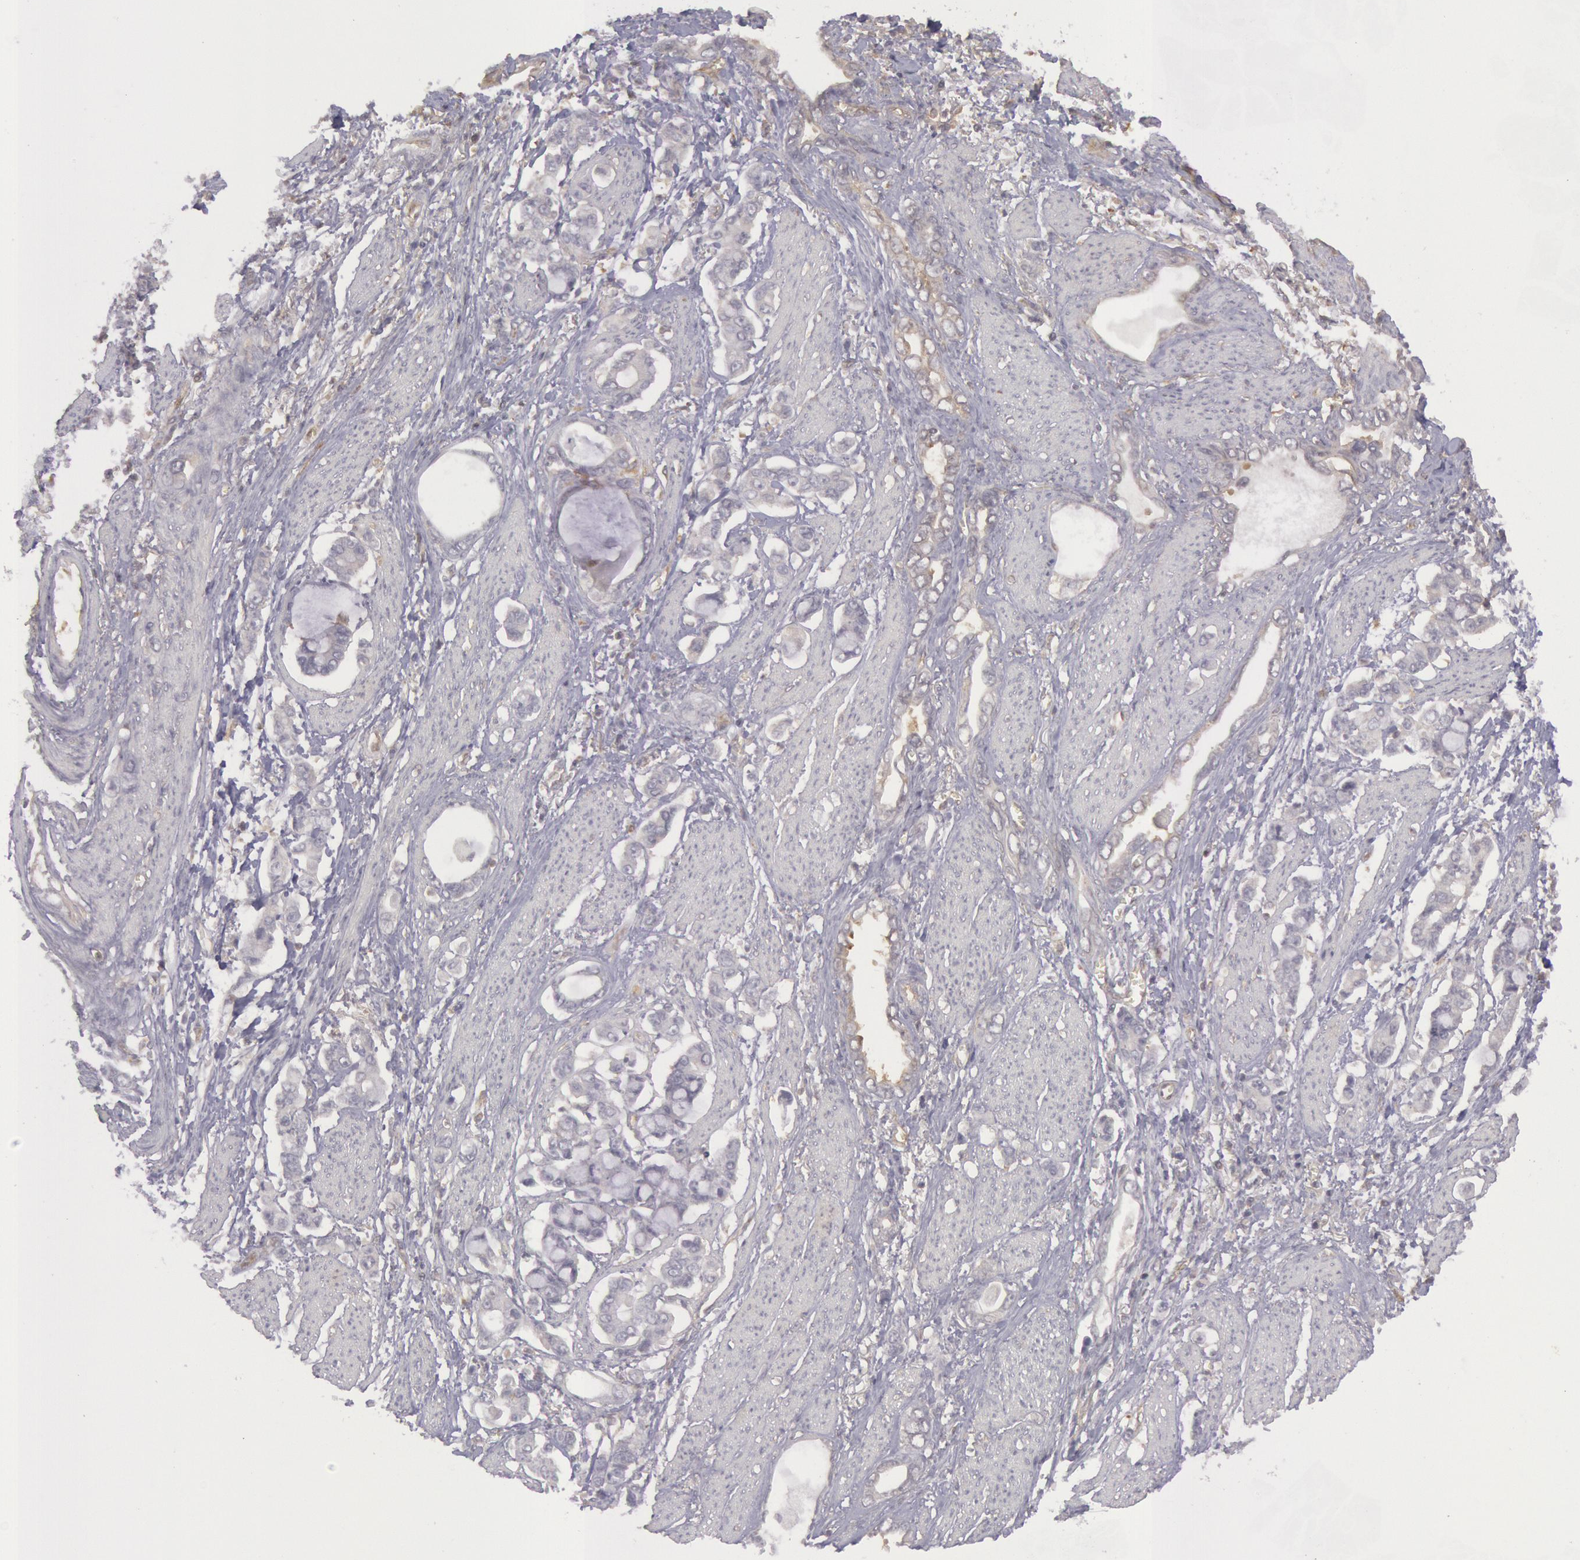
{"staining": {"intensity": "negative", "quantity": "none", "location": "none"}, "tissue": "stomach cancer", "cell_type": "Tumor cells", "image_type": "cancer", "snomed": [{"axis": "morphology", "description": "Adenocarcinoma, NOS"}, {"axis": "topography", "description": "Stomach"}], "caption": "Stomach adenocarcinoma was stained to show a protein in brown. There is no significant staining in tumor cells.", "gene": "IKBKB", "patient": {"sex": "male", "age": 78}}